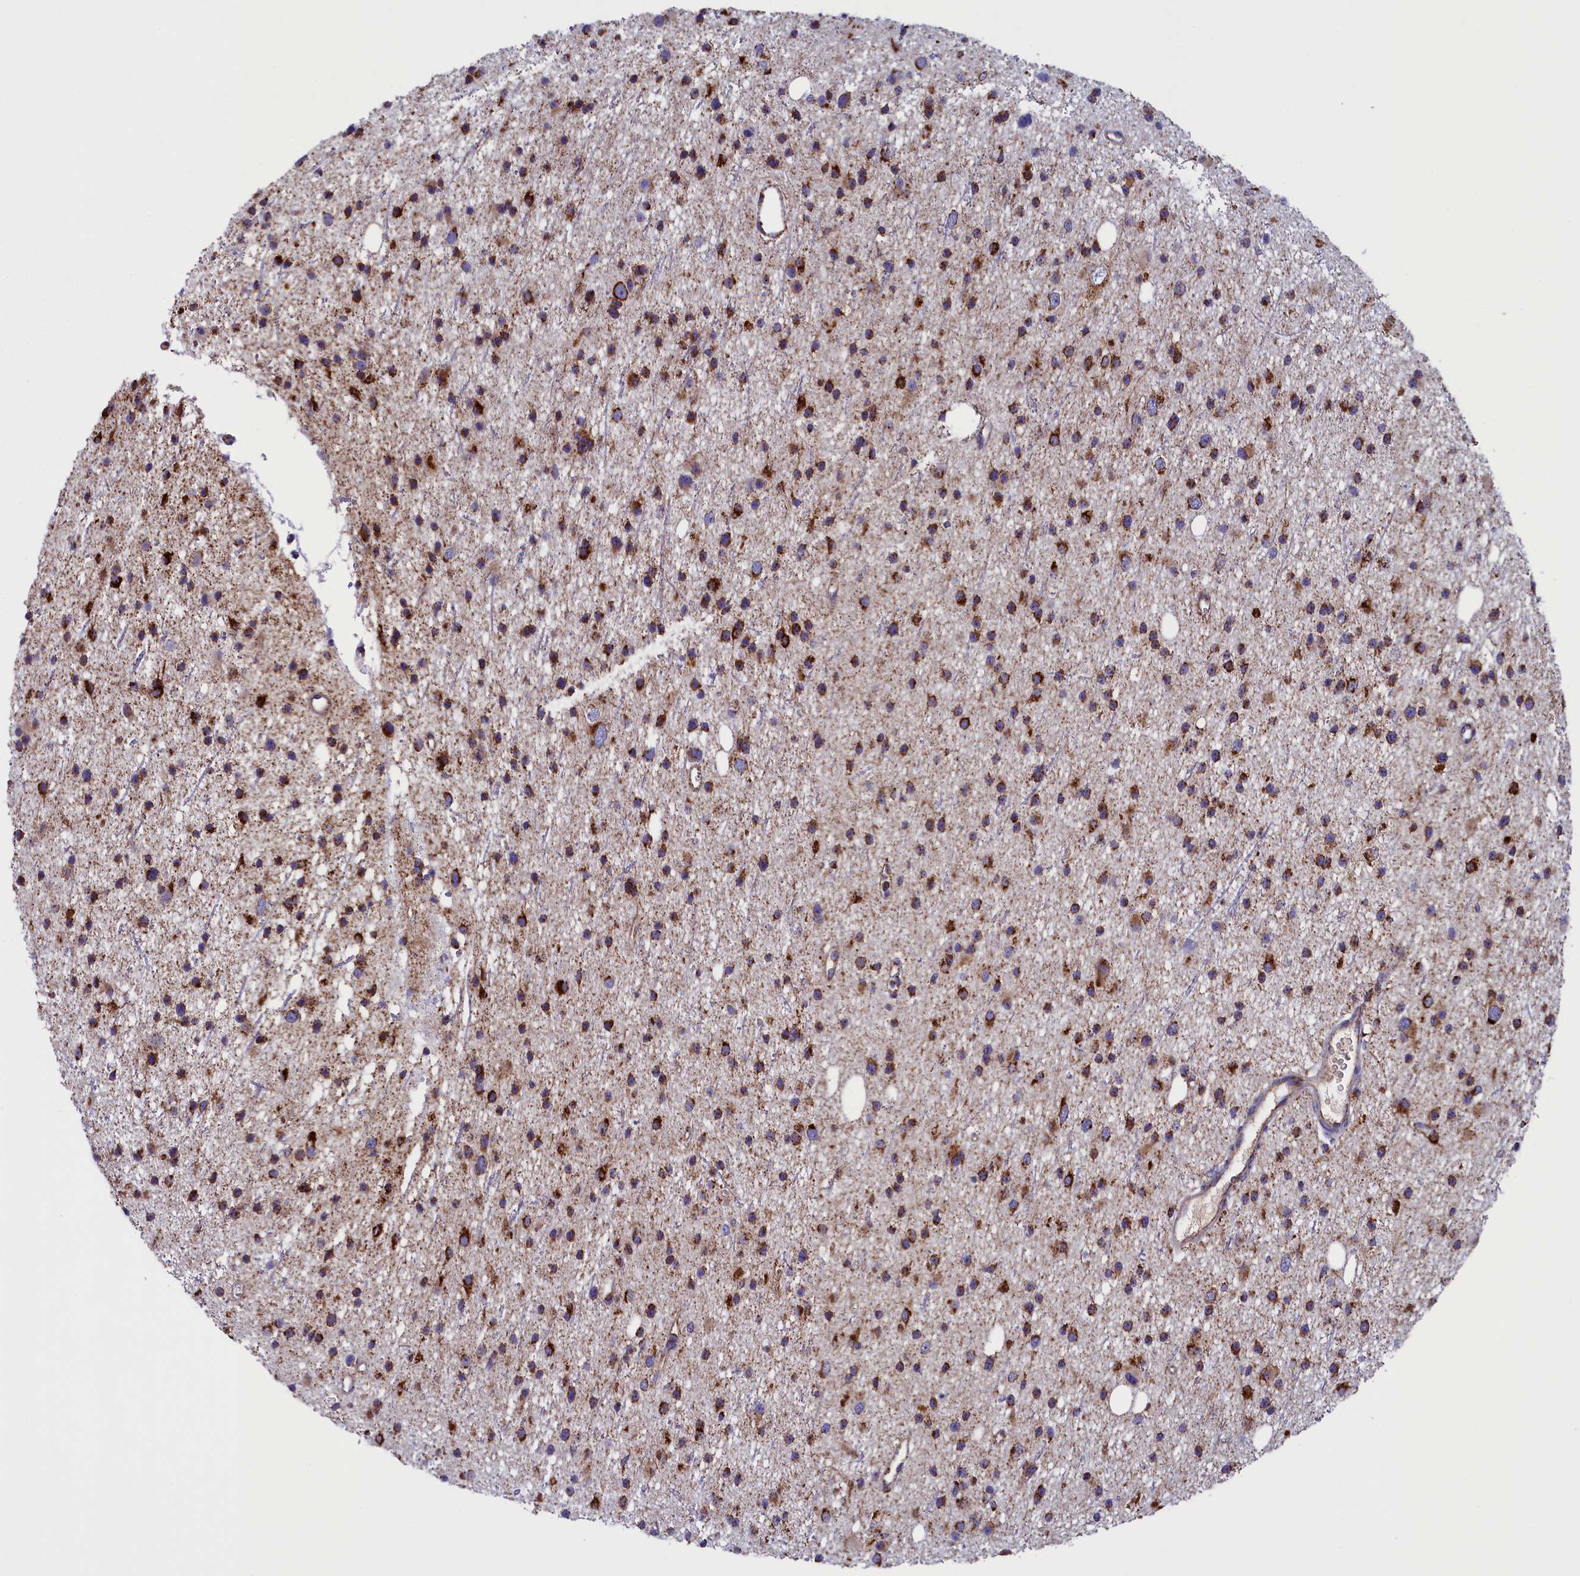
{"staining": {"intensity": "strong", "quantity": ">75%", "location": "cytoplasmic/membranous"}, "tissue": "glioma", "cell_type": "Tumor cells", "image_type": "cancer", "snomed": [{"axis": "morphology", "description": "Glioma, malignant, Low grade"}, {"axis": "topography", "description": "Cerebral cortex"}], "caption": "Brown immunohistochemical staining in human glioma reveals strong cytoplasmic/membranous positivity in approximately >75% of tumor cells. The staining was performed using DAB (3,3'-diaminobenzidine) to visualize the protein expression in brown, while the nuclei were stained in blue with hematoxylin (Magnification: 20x).", "gene": "SLC39A3", "patient": {"sex": "female", "age": 39}}